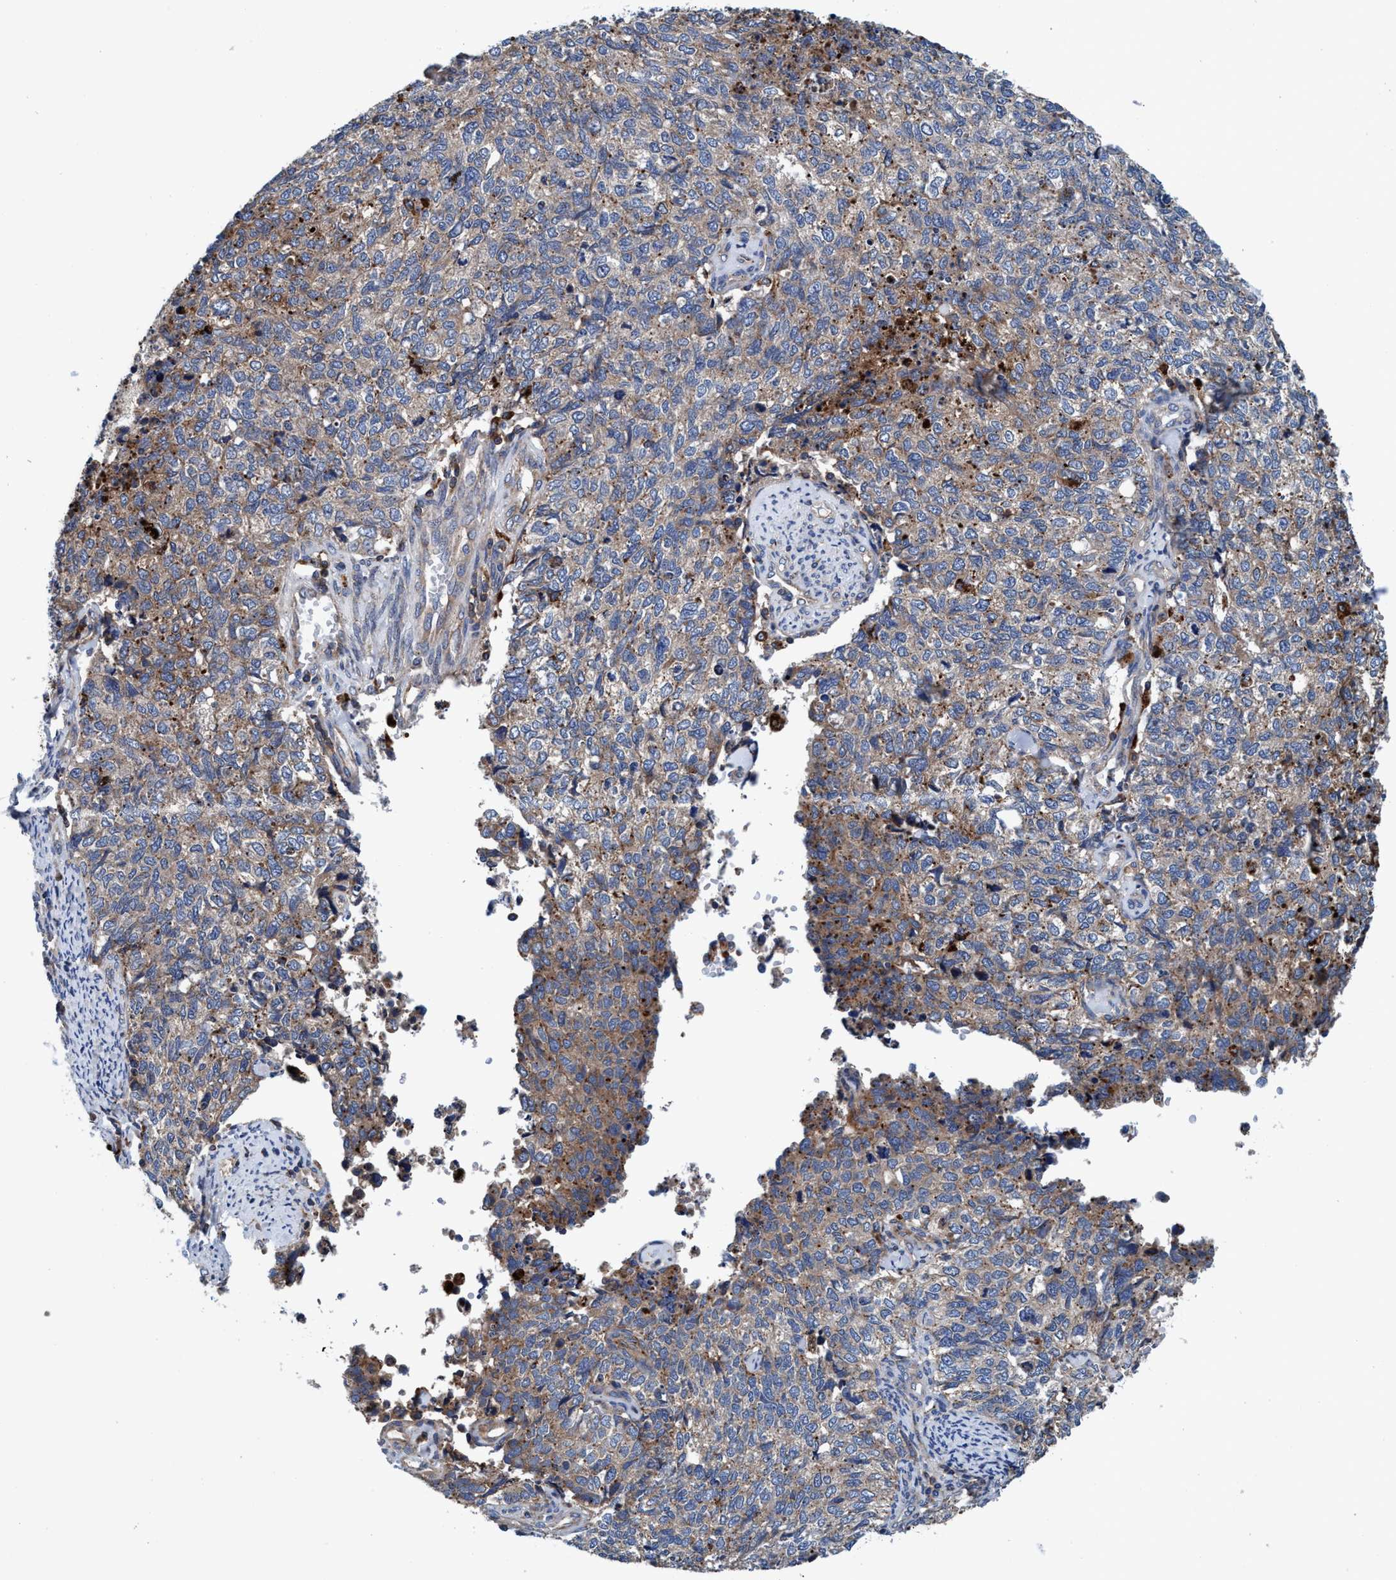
{"staining": {"intensity": "weak", "quantity": "<25%", "location": "cytoplasmic/membranous"}, "tissue": "cervical cancer", "cell_type": "Tumor cells", "image_type": "cancer", "snomed": [{"axis": "morphology", "description": "Squamous cell carcinoma, NOS"}, {"axis": "topography", "description": "Cervix"}], "caption": "Micrograph shows no significant protein positivity in tumor cells of squamous cell carcinoma (cervical).", "gene": "ENDOG", "patient": {"sex": "female", "age": 63}}